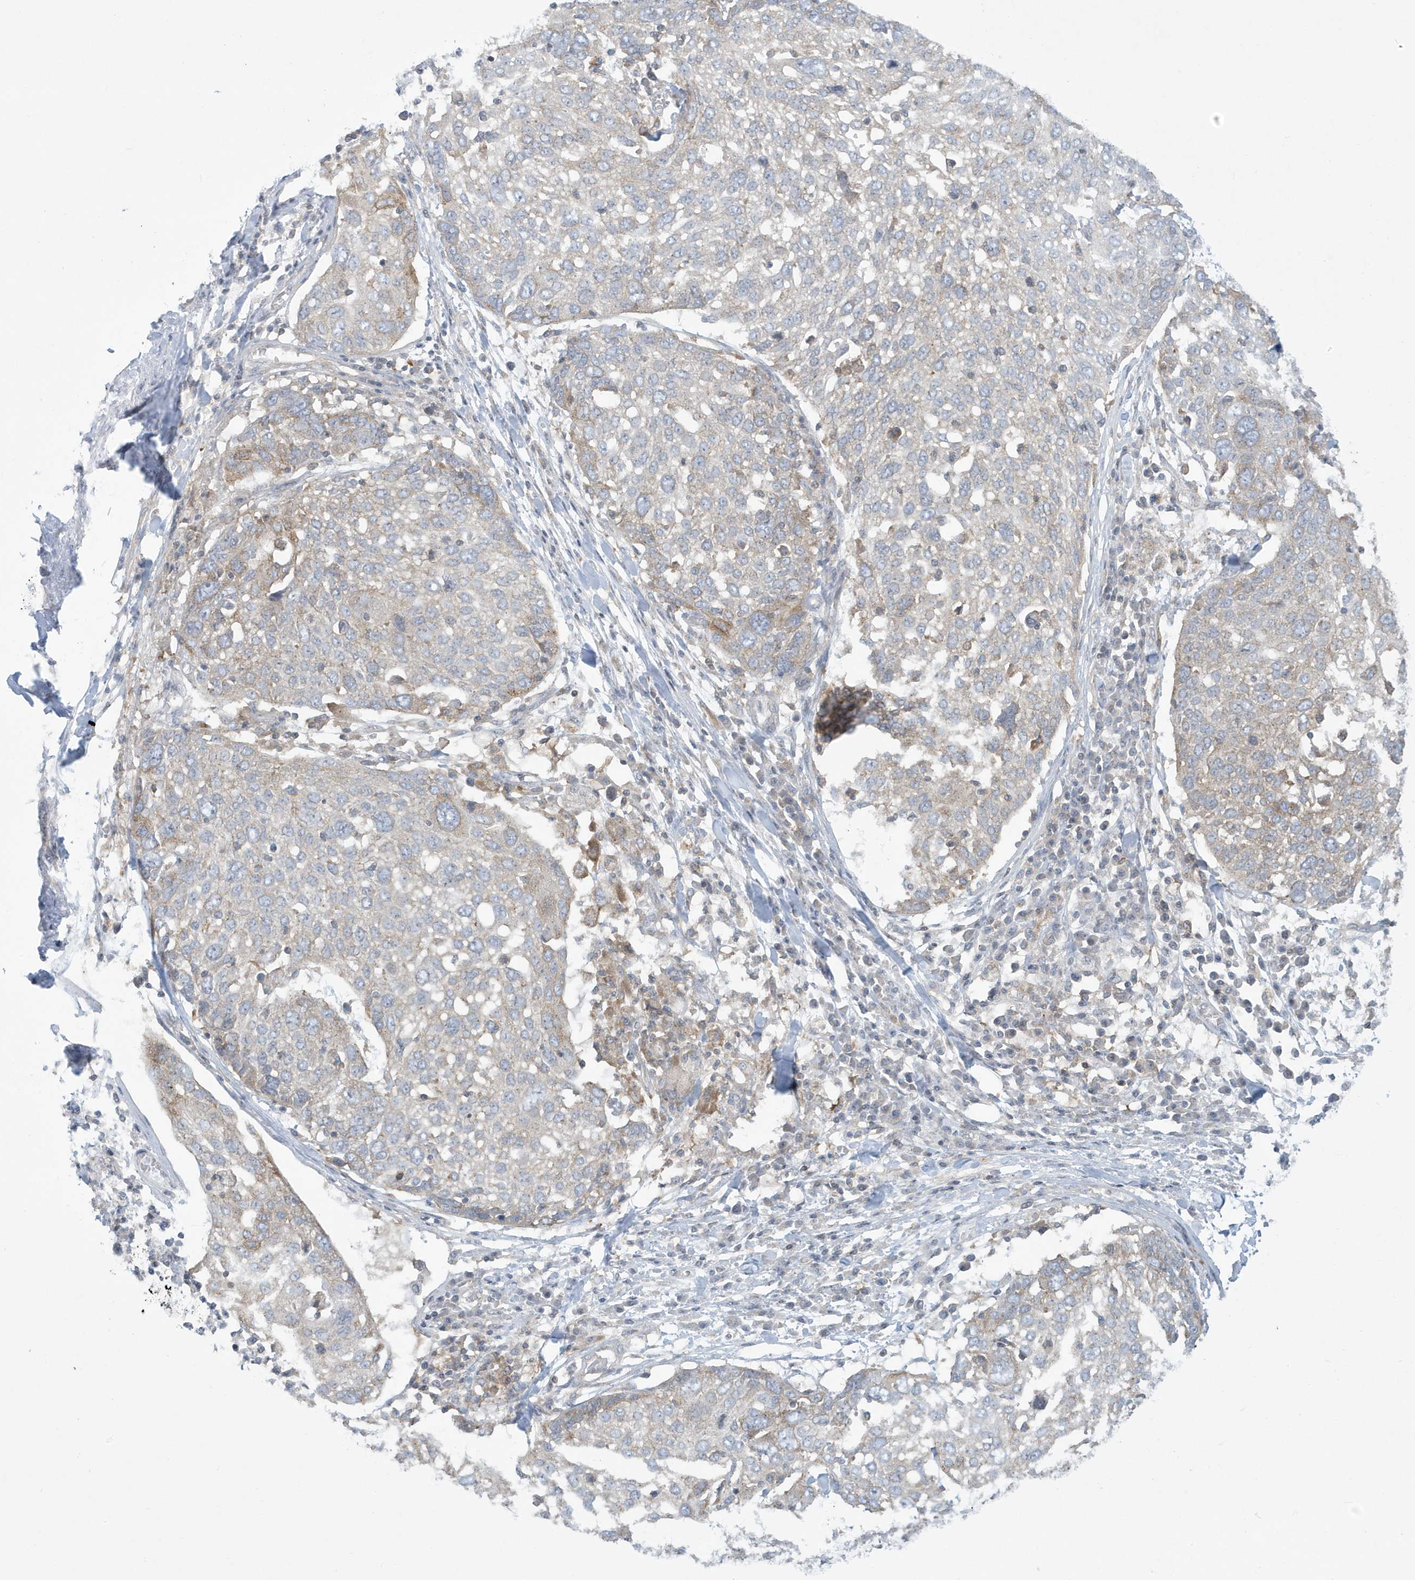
{"staining": {"intensity": "weak", "quantity": "<25%", "location": "cytoplasmic/membranous"}, "tissue": "lung cancer", "cell_type": "Tumor cells", "image_type": "cancer", "snomed": [{"axis": "morphology", "description": "Squamous cell carcinoma, NOS"}, {"axis": "topography", "description": "Lung"}], "caption": "Human lung squamous cell carcinoma stained for a protein using IHC demonstrates no positivity in tumor cells.", "gene": "SLAMF9", "patient": {"sex": "male", "age": 65}}